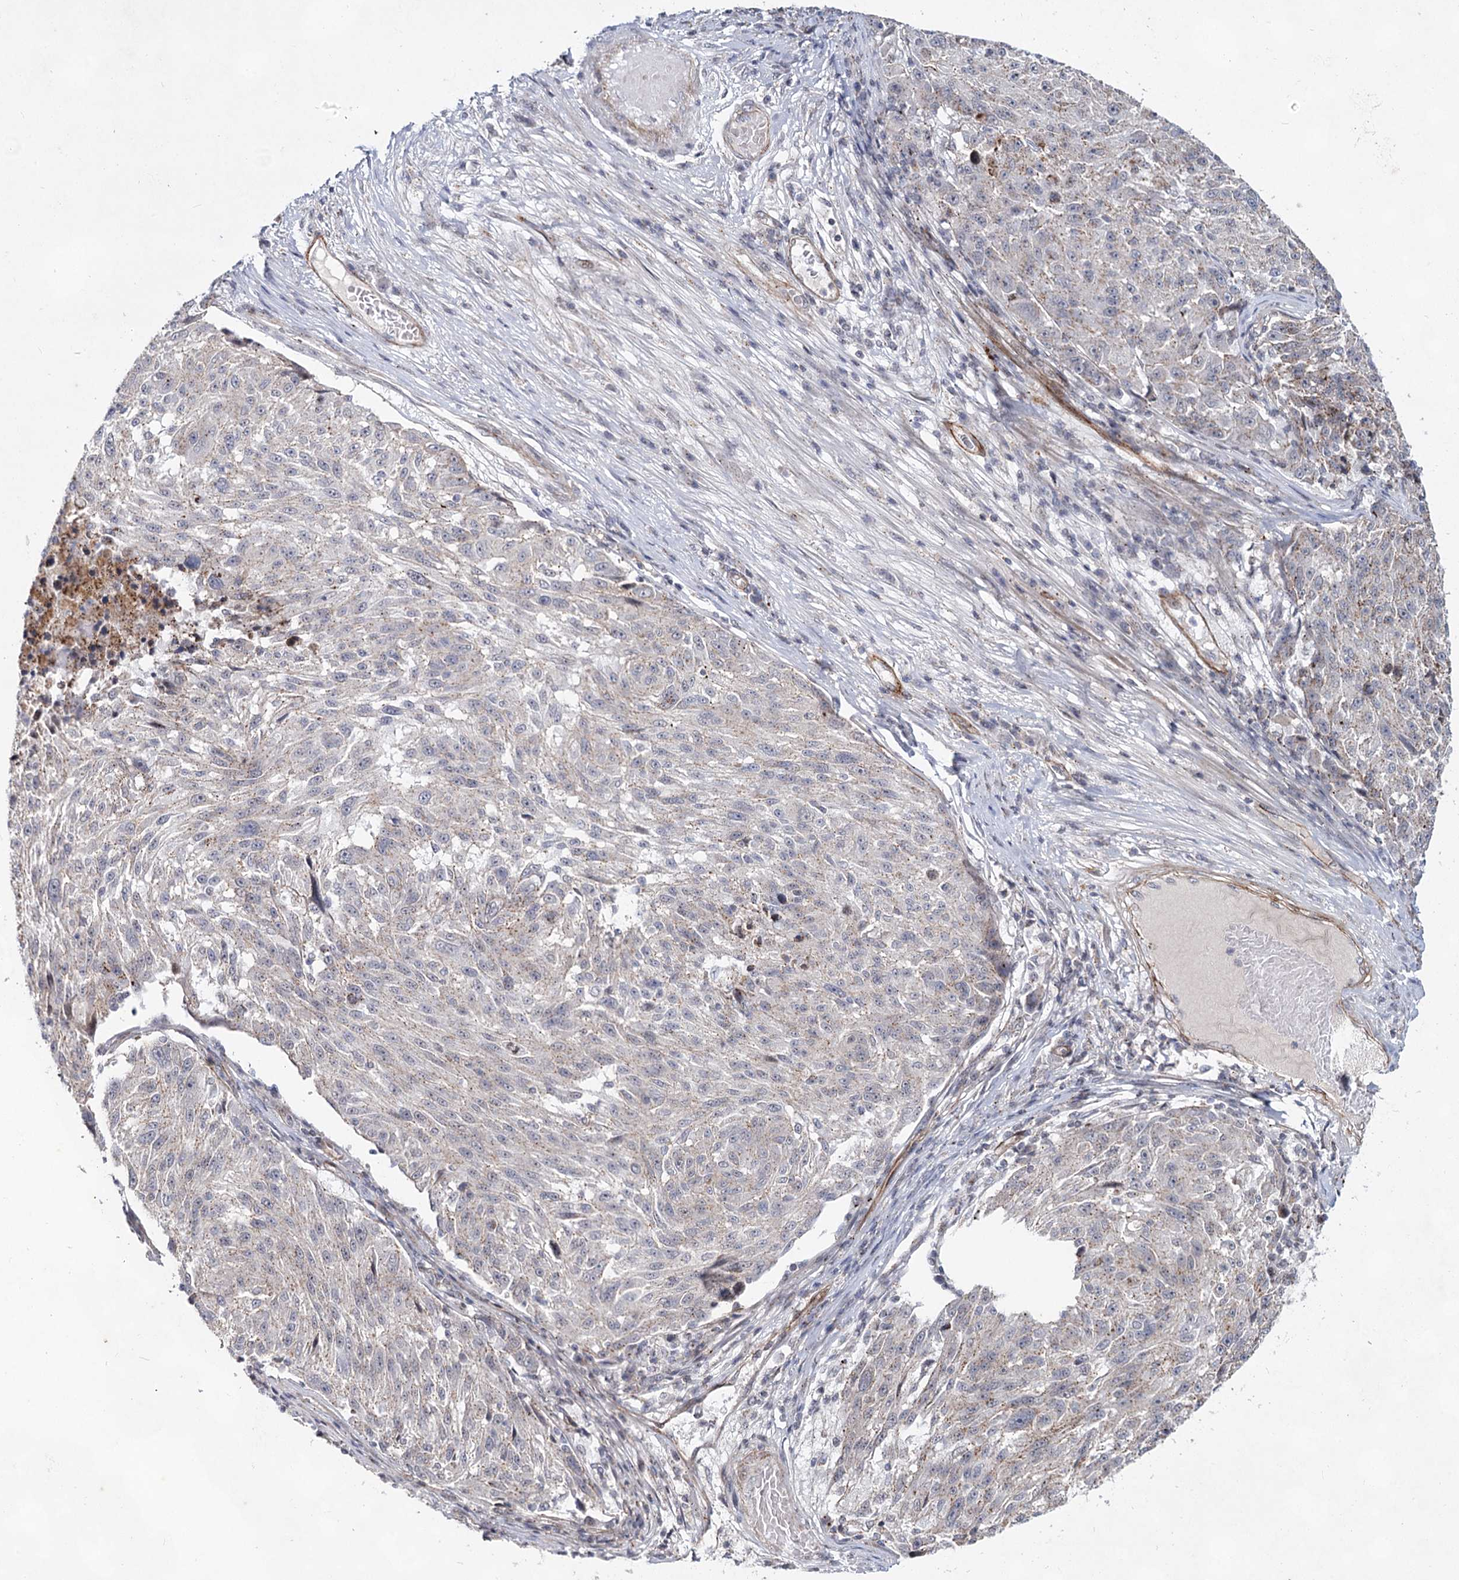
{"staining": {"intensity": "weak", "quantity": "25%-75%", "location": "cytoplasmic/membranous"}, "tissue": "melanoma", "cell_type": "Tumor cells", "image_type": "cancer", "snomed": [{"axis": "morphology", "description": "Malignant melanoma, NOS"}, {"axis": "topography", "description": "Skin"}], "caption": "Human malignant melanoma stained for a protein (brown) reveals weak cytoplasmic/membranous positive staining in about 25%-75% of tumor cells.", "gene": "ATL2", "patient": {"sex": "male", "age": 53}}